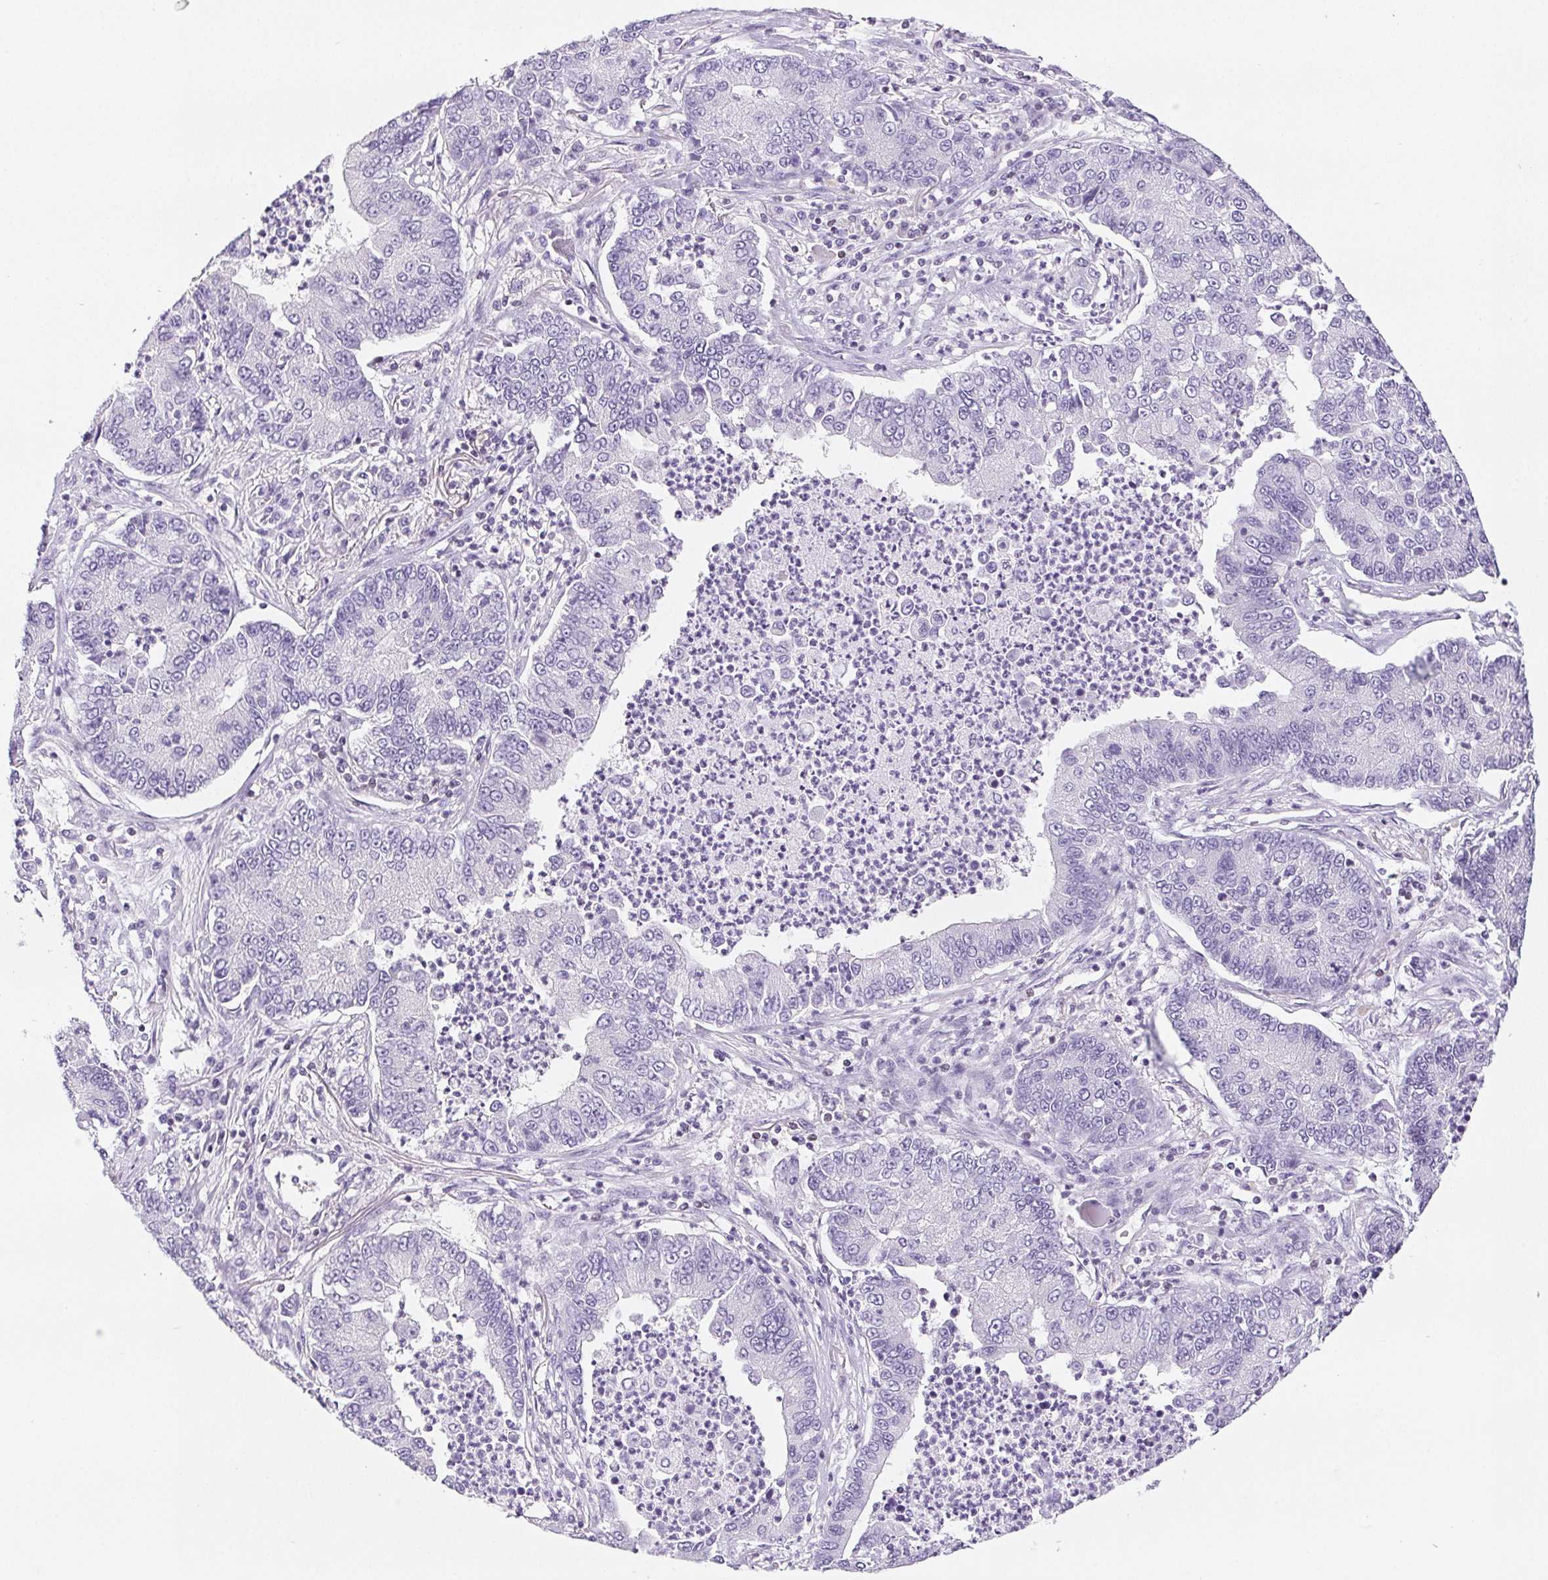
{"staining": {"intensity": "negative", "quantity": "none", "location": "none"}, "tissue": "lung cancer", "cell_type": "Tumor cells", "image_type": "cancer", "snomed": [{"axis": "morphology", "description": "Adenocarcinoma, NOS"}, {"axis": "topography", "description": "Lung"}], "caption": "Adenocarcinoma (lung) was stained to show a protein in brown. There is no significant positivity in tumor cells.", "gene": "BEND2", "patient": {"sex": "female", "age": 57}}